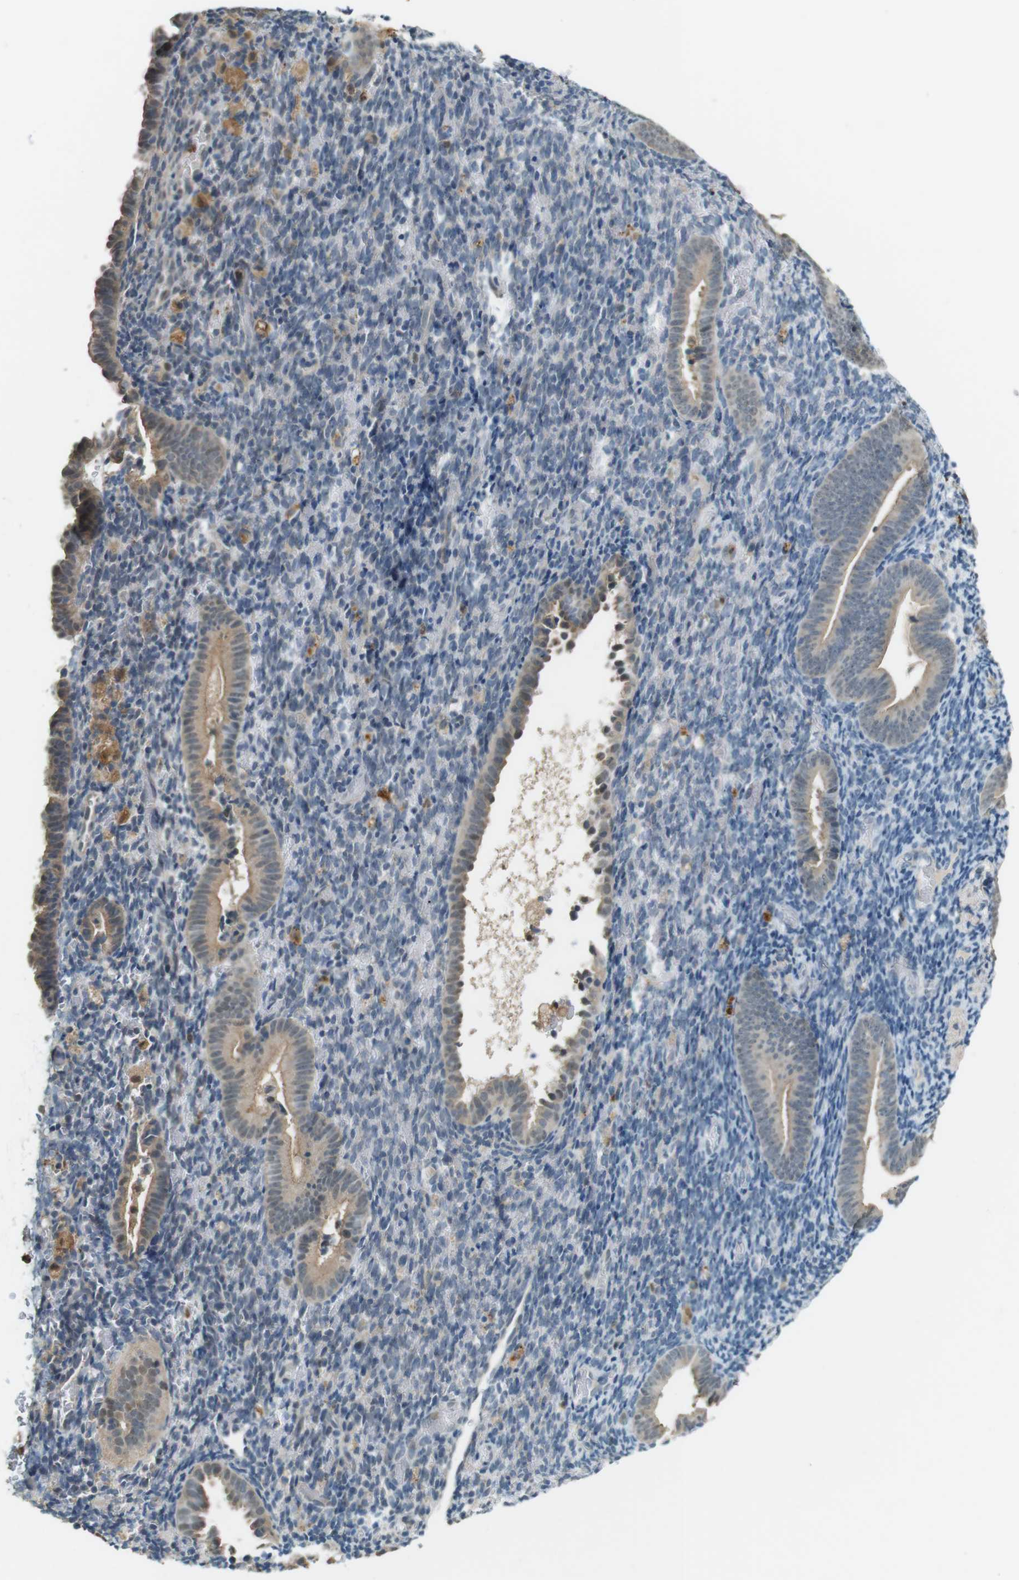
{"staining": {"intensity": "negative", "quantity": "none", "location": "none"}, "tissue": "endometrium", "cell_type": "Cells in endometrial stroma", "image_type": "normal", "snomed": [{"axis": "morphology", "description": "Normal tissue, NOS"}, {"axis": "topography", "description": "Endometrium"}], "caption": "The image exhibits no significant staining in cells in endometrial stroma of endometrium.", "gene": "CDK14", "patient": {"sex": "female", "age": 51}}